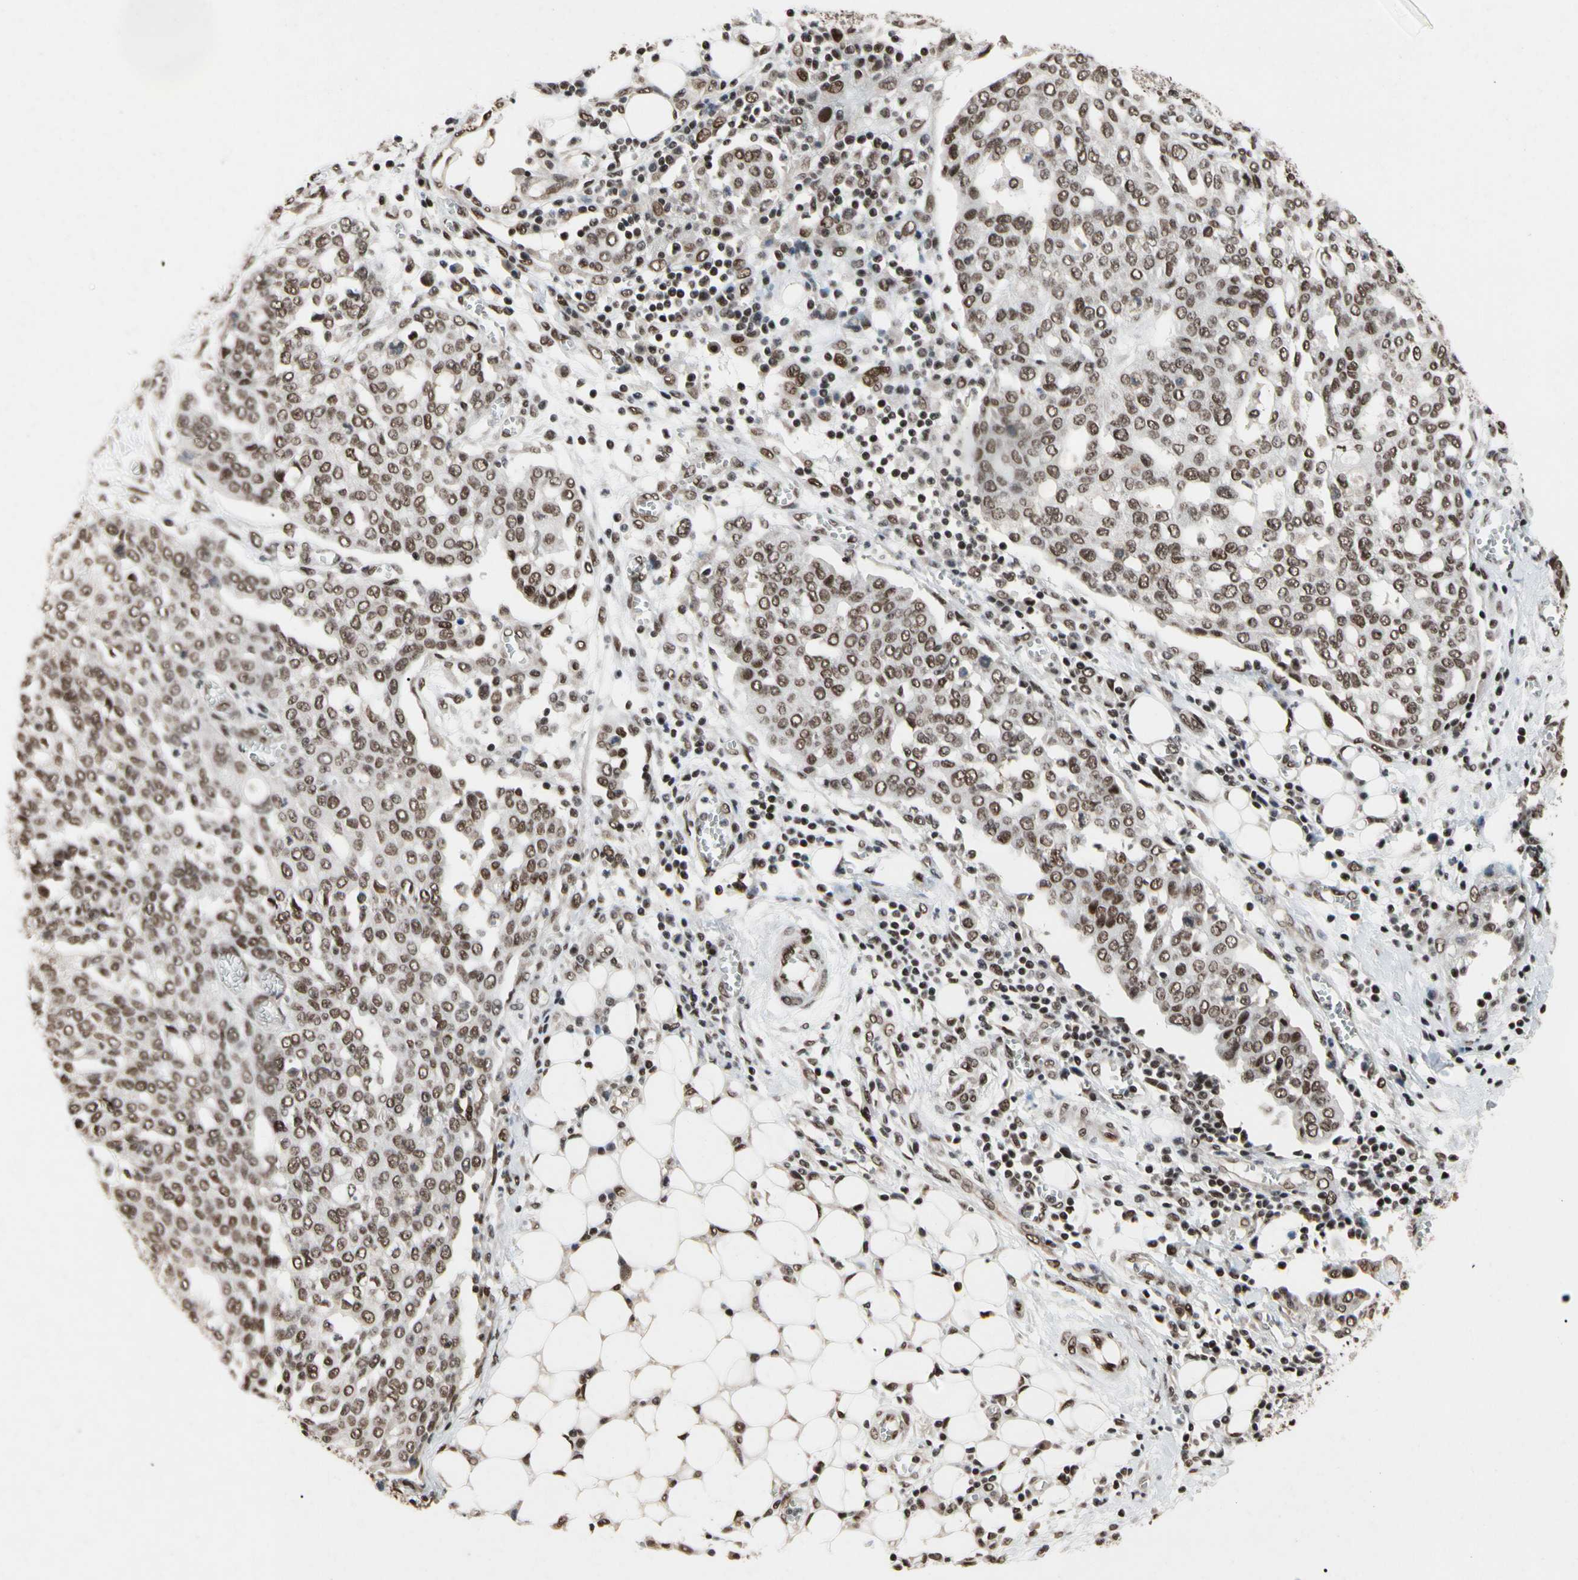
{"staining": {"intensity": "moderate", "quantity": ">75%", "location": "nuclear"}, "tissue": "ovarian cancer", "cell_type": "Tumor cells", "image_type": "cancer", "snomed": [{"axis": "morphology", "description": "Cystadenocarcinoma, serous, NOS"}, {"axis": "topography", "description": "Soft tissue"}, {"axis": "topography", "description": "Ovary"}], "caption": "Brown immunohistochemical staining in ovarian cancer shows moderate nuclear staining in approximately >75% of tumor cells.", "gene": "FAM98B", "patient": {"sex": "female", "age": 57}}